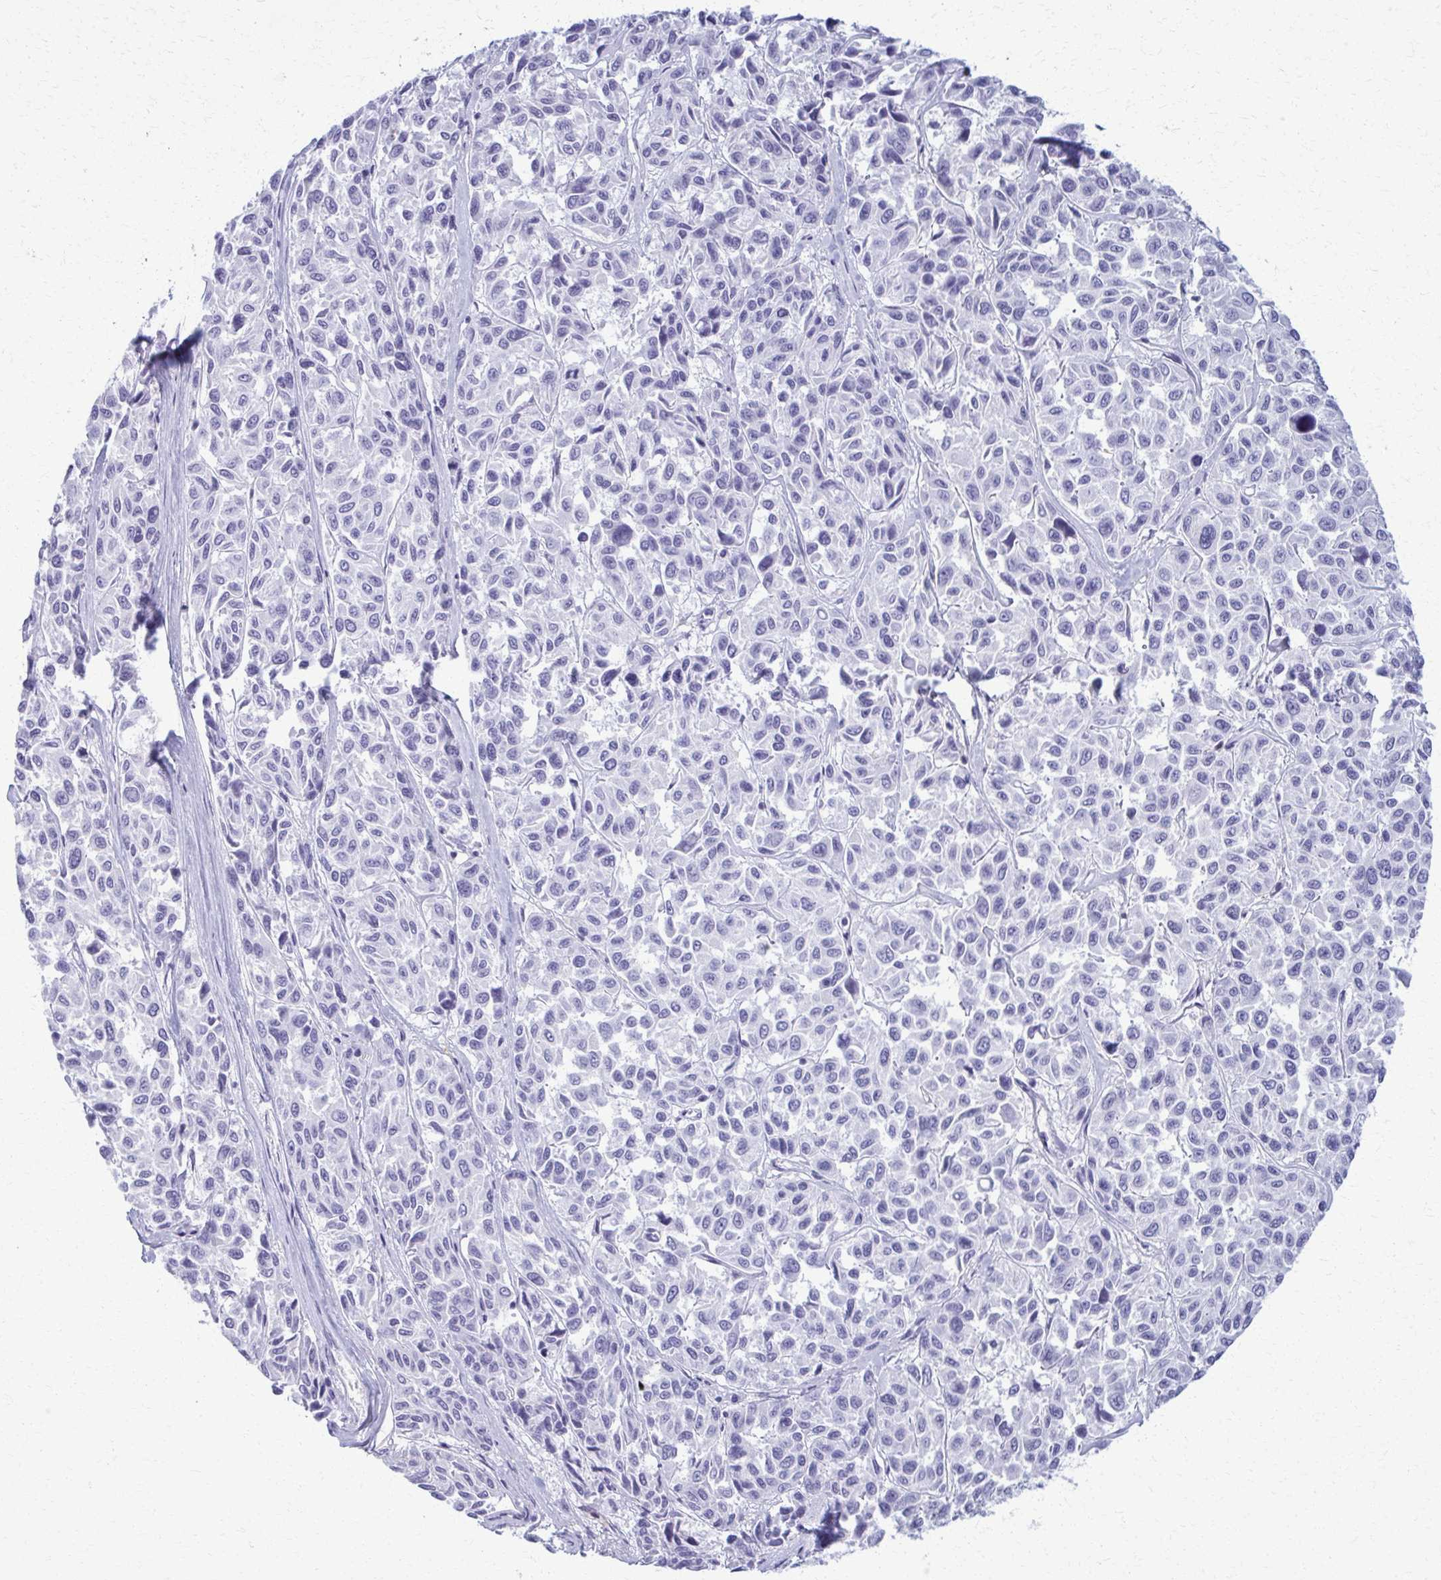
{"staining": {"intensity": "negative", "quantity": "none", "location": "none"}, "tissue": "melanoma", "cell_type": "Tumor cells", "image_type": "cancer", "snomed": [{"axis": "morphology", "description": "Malignant melanoma, NOS"}, {"axis": "topography", "description": "Skin"}], "caption": "Tumor cells are negative for protein expression in human melanoma.", "gene": "ACSM2B", "patient": {"sex": "female", "age": 66}}